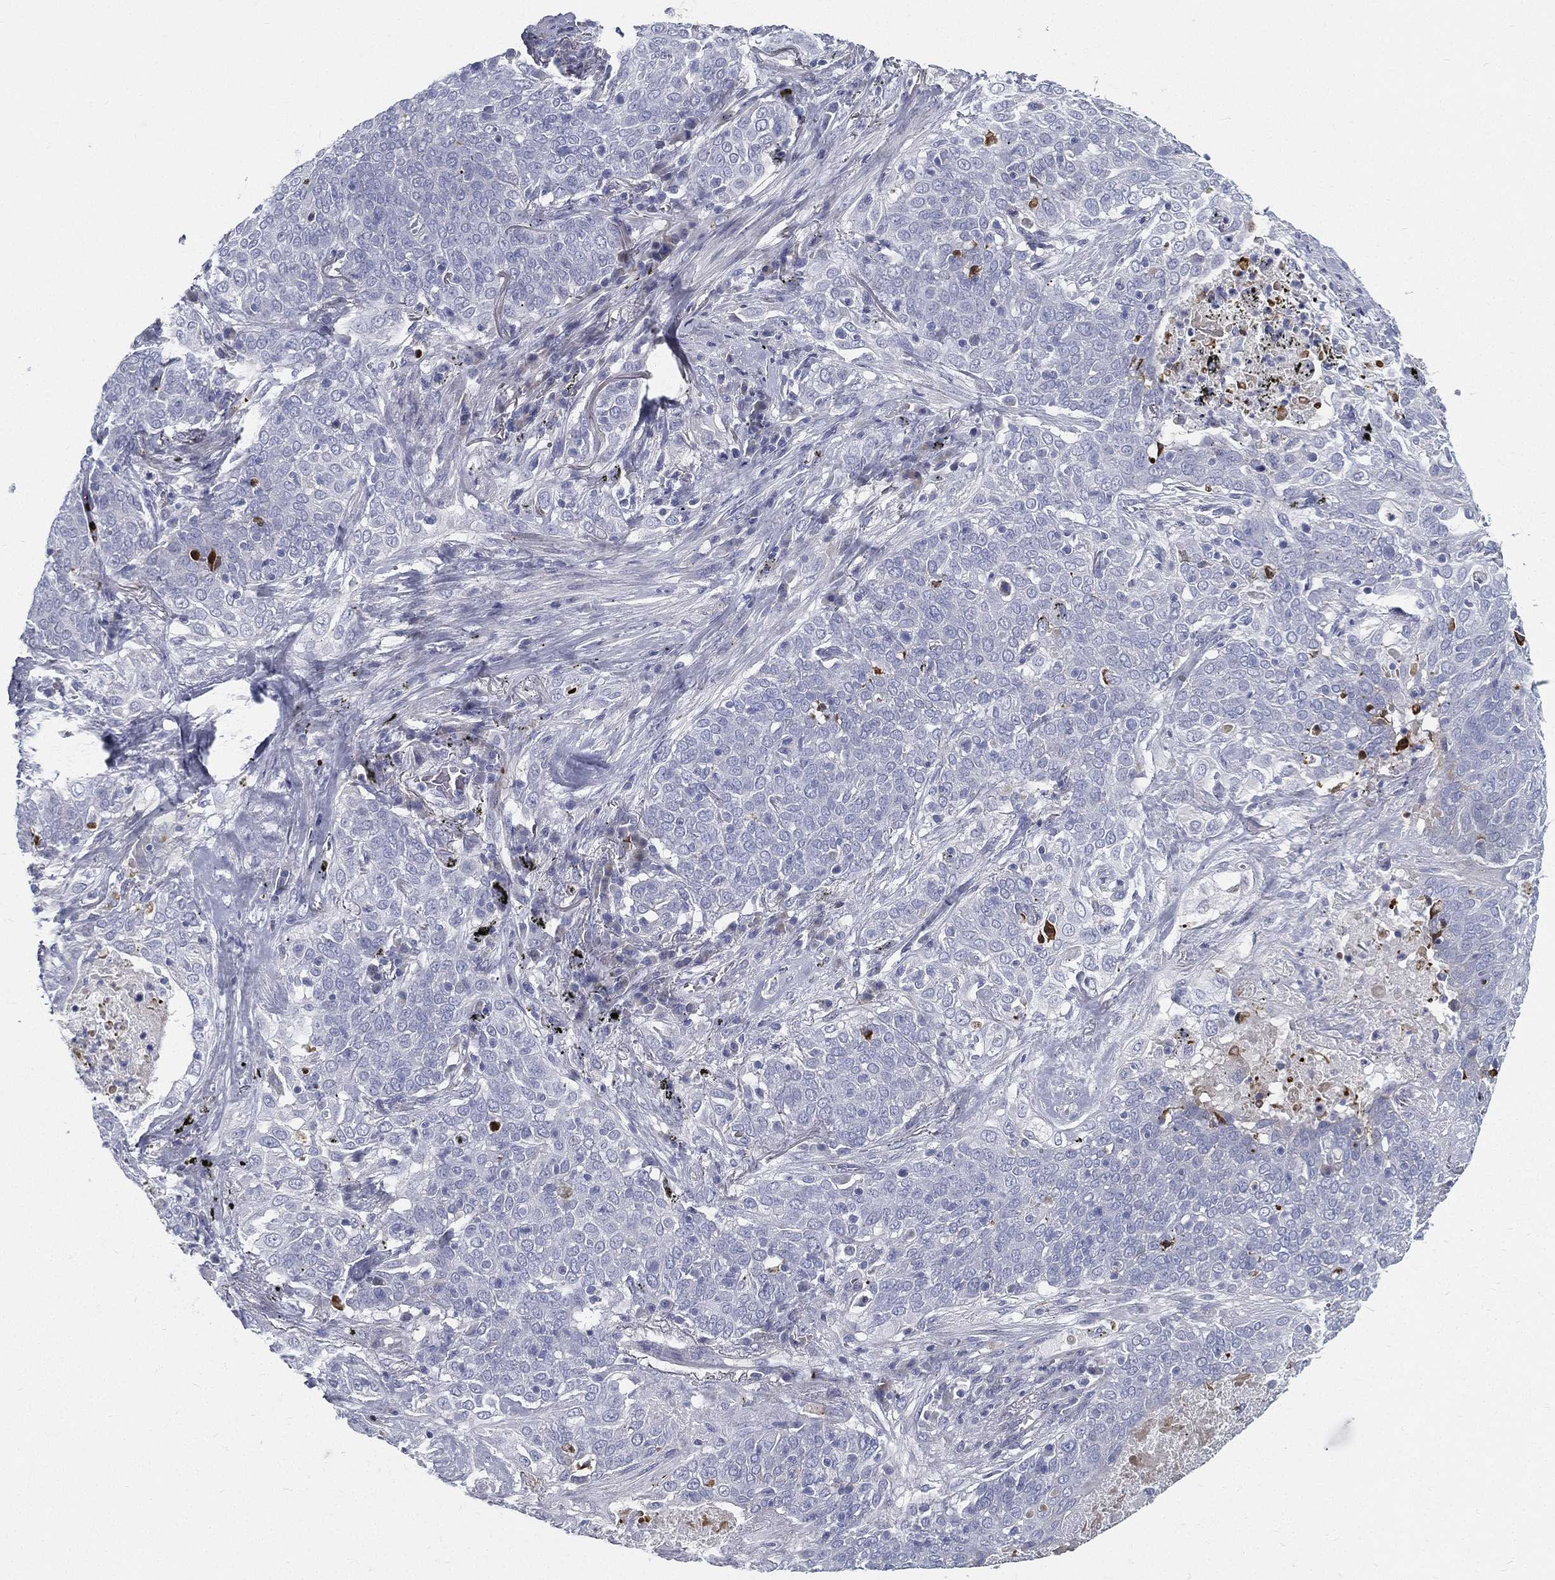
{"staining": {"intensity": "negative", "quantity": "none", "location": "none"}, "tissue": "lung cancer", "cell_type": "Tumor cells", "image_type": "cancer", "snomed": [{"axis": "morphology", "description": "Squamous cell carcinoma, NOS"}, {"axis": "topography", "description": "Lung"}], "caption": "Immunohistochemical staining of human lung squamous cell carcinoma exhibits no significant staining in tumor cells.", "gene": "SPPL2C", "patient": {"sex": "male", "age": 82}}